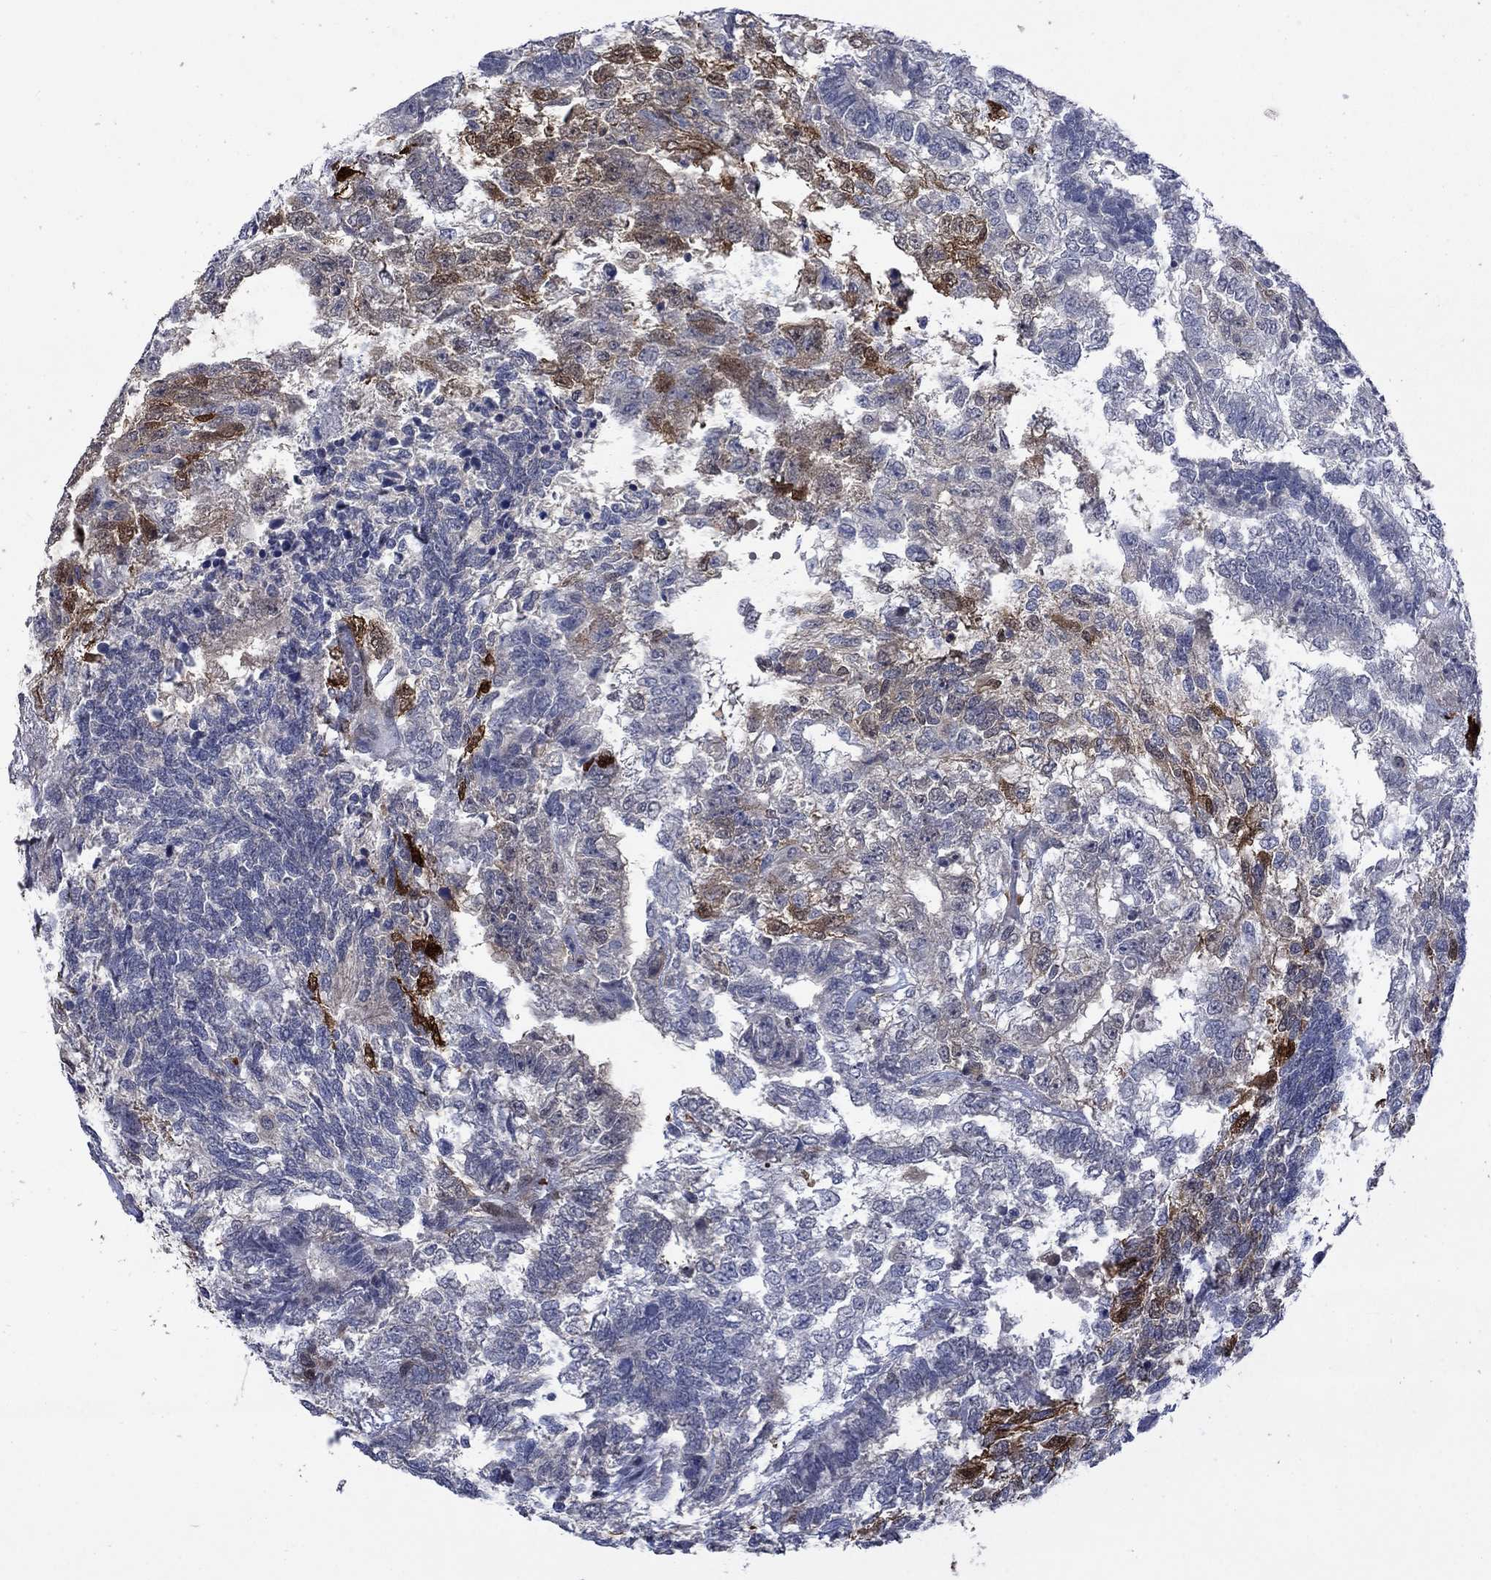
{"staining": {"intensity": "moderate", "quantity": "<25%", "location": "cytoplasmic/membranous"}, "tissue": "testis cancer", "cell_type": "Tumor cells", "image_type": "cancer", "snomed": [{"axis": "morphology", "description": "Seminoma, NOS"}, {"axis": "morphology", "description": "Carcinoma, Embryonal, NOS"}, {"axis": "topography", "description": "Testis"}], "caption": "This is an image of immunohistochemistry staining of testis cancer, which shows moderate expression in the cytoplasmic/membranous of tumor cells.", "gene": "CBR1", "patient": {"sex": "male", "age": 41}}